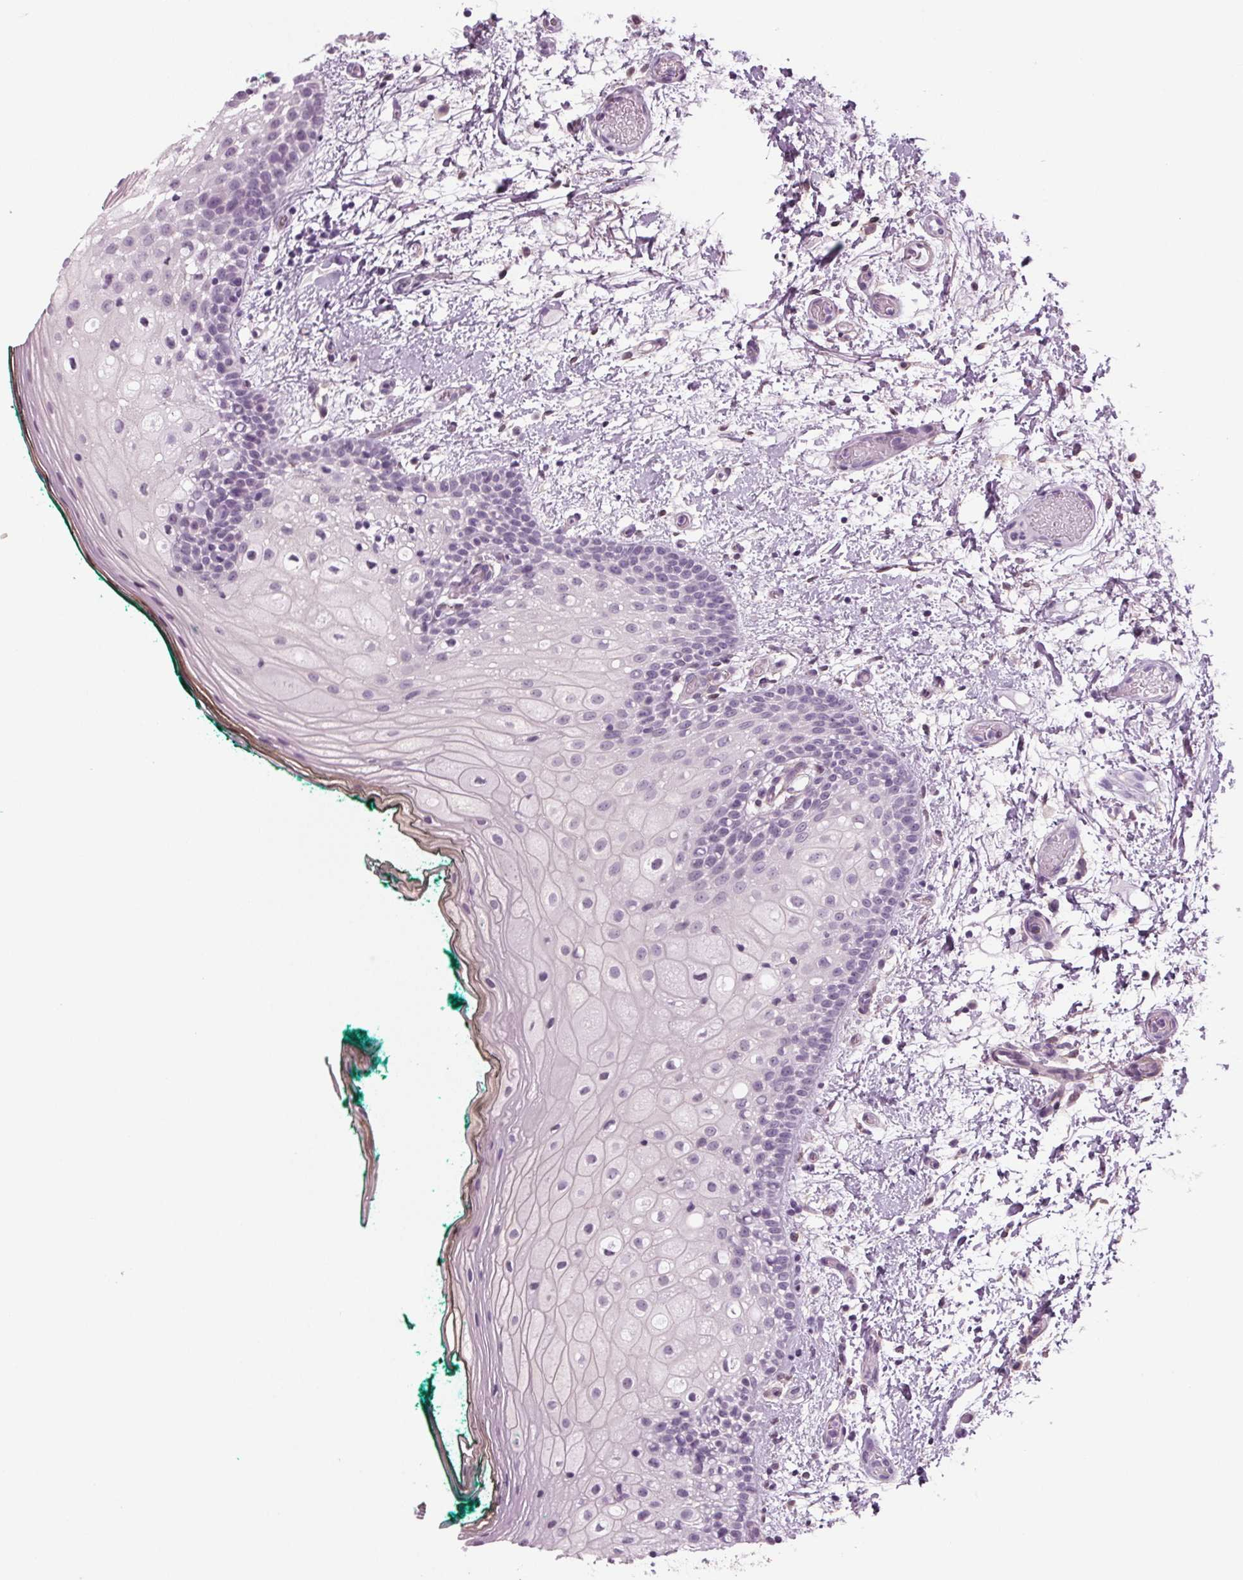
{"staining": {"intensity": "negative", "quantity": "none", "location": "none"}, "tissue": "oral mucosa", "cell_type": "Squamous epithelial cells", "image_type": "normal", "snomed": [{"axis": "morphology", "description": "Normal tissue, NOS"}, {"axis": "topography", "description": "Oral tissue"}], "caption": "Squamous epithelial cells show no significant protein positivity in benign oral mucosa. (Brightfield microscopy of DAB (3,3'-diaminobenzidine) IHC at high magnification).", "gene": "BHLHE22", "patient": {"sex": "female", "age": 83}}